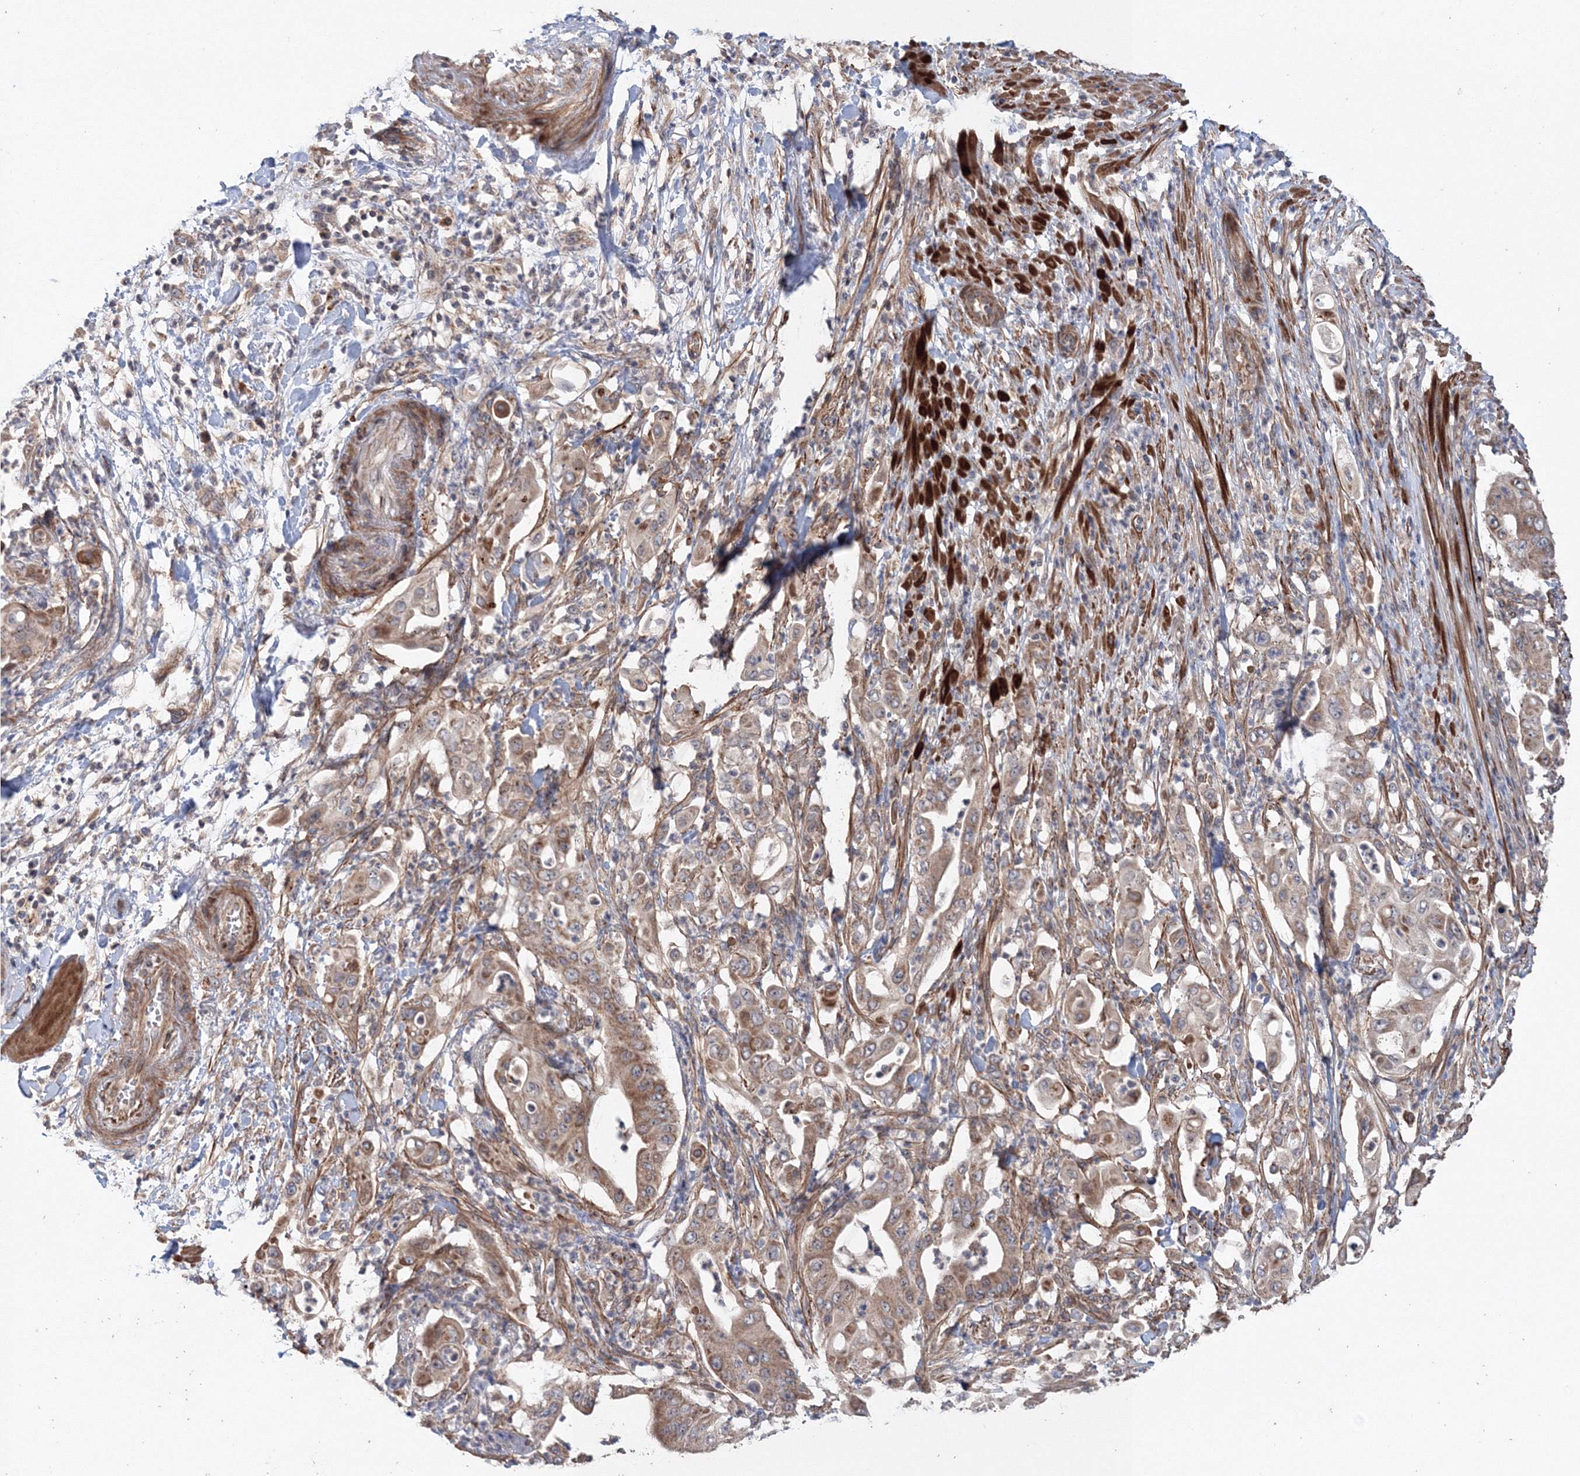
{"staining": {"intensity": "moderate", "quantity": ">75%", "location": "cytoplasmic/membranous"}, "tissue": "pancreatic cancer", "cell_type": "Tumor cells", "image_type": "cancer", "snomed": [{"axis": "morphology", "description": "Adenocarcinoma, NOS"}, {"axis": "topography", "description": "Pancreas"}], "caption": "Pancreatic cancer (adenocarcinoma) was stained to show a protein in brown. There is medium levels of moderate cytoplasmic/membranous staining in about >75% of tumor cells.", "gene": "NOA1", "patient": {"sex": "female", "age": 77}}